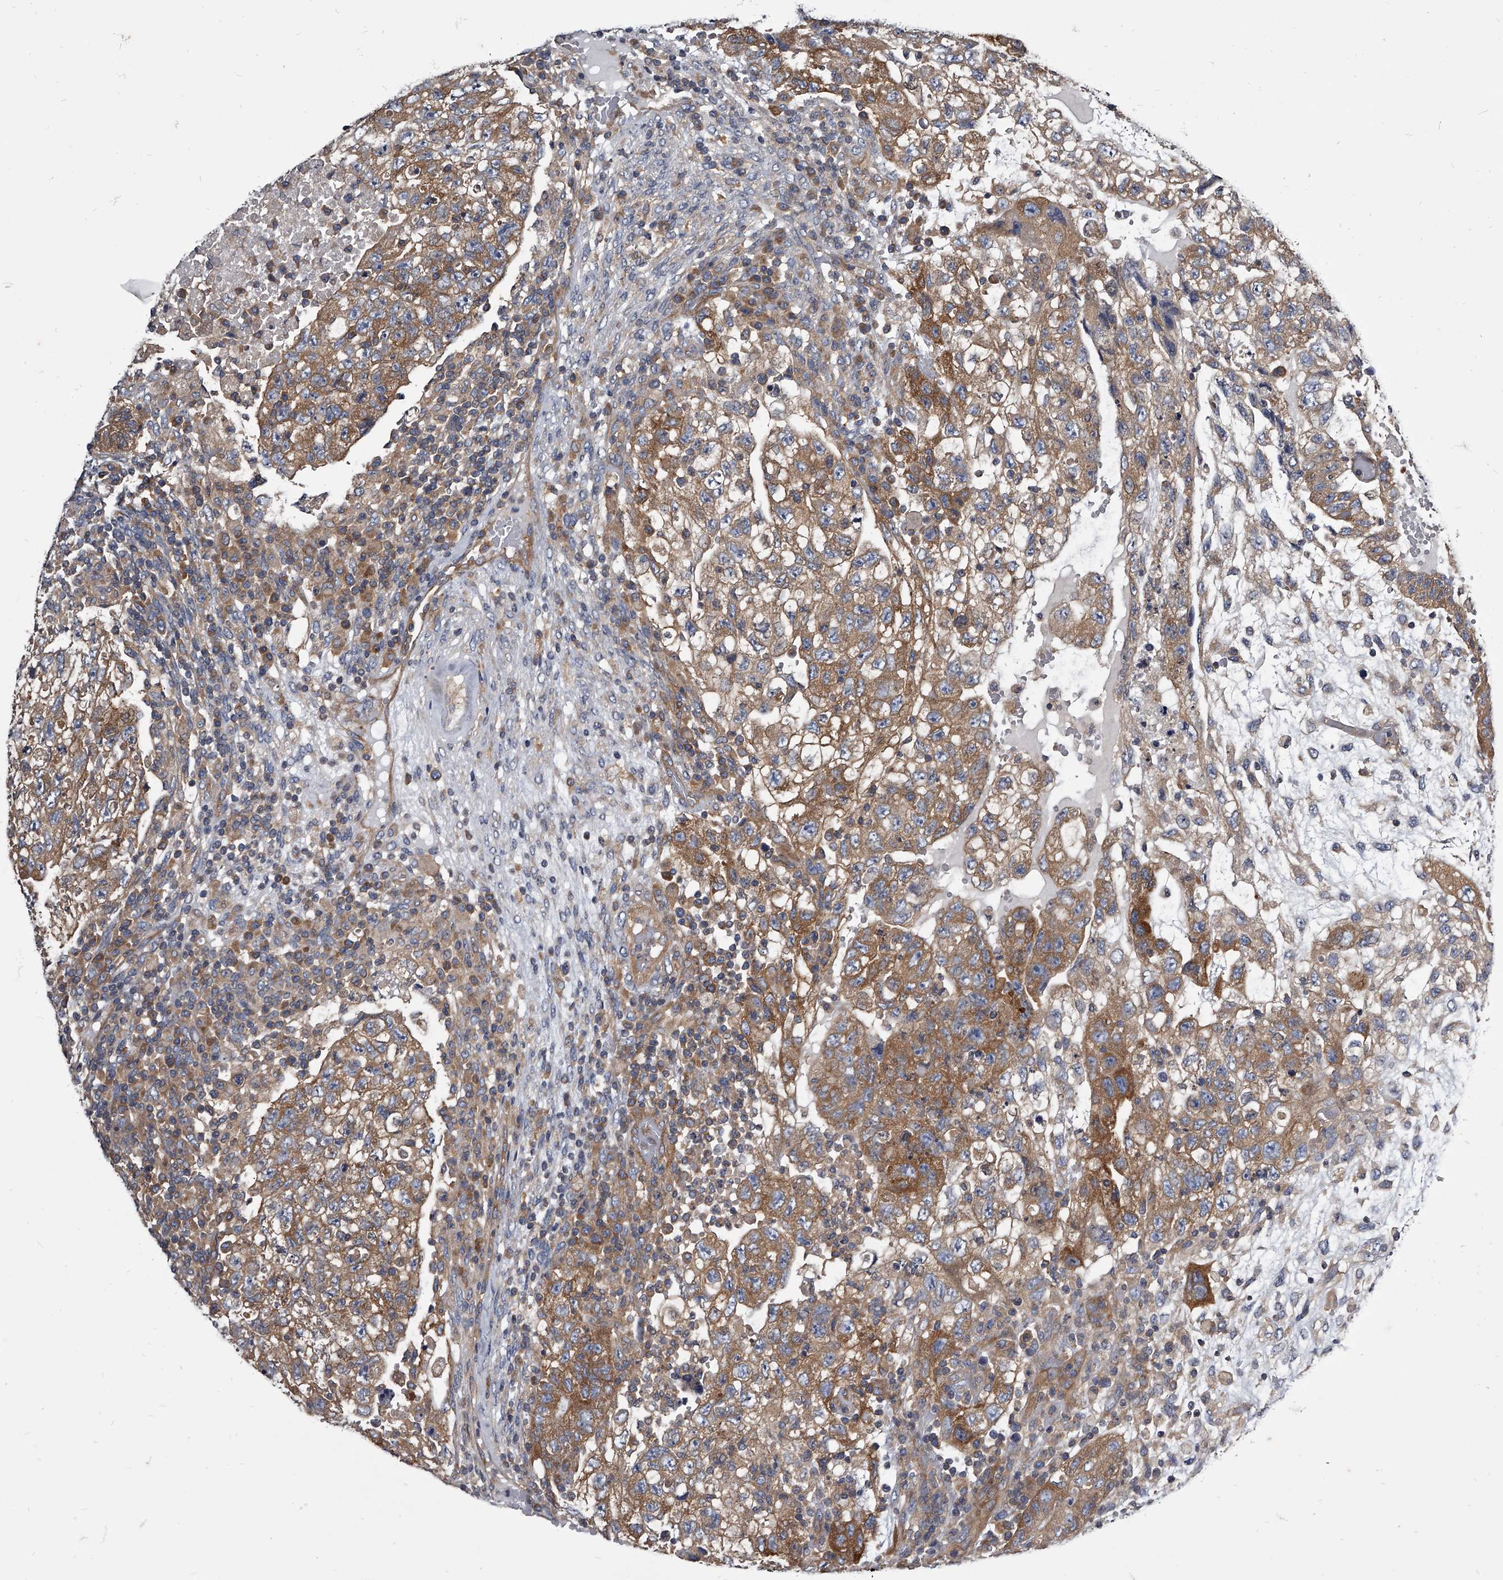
{"staining": {"intensity": "moderate", "quantity": ">75%", "location": "cytoplasmic/membranous"}, "tissue": "testis cancer", "cell_type": "Tumor cells", "image_type": "cancer", "snomed": [{"axis": "morphology", "description": "Carcinoma, Embryonal, NOS"}, {"axis": "topography", "description": "Testis"}], "caption": "Approximately >75% of tumor cells in testis cancer (embryonal carcinoma) show moderate cytoplasmic/membranous protein staining as visualized by brown immunohistochemical staining.", "gene": "GAPVD1", "patient": {"sex": "male", "age": 36}}